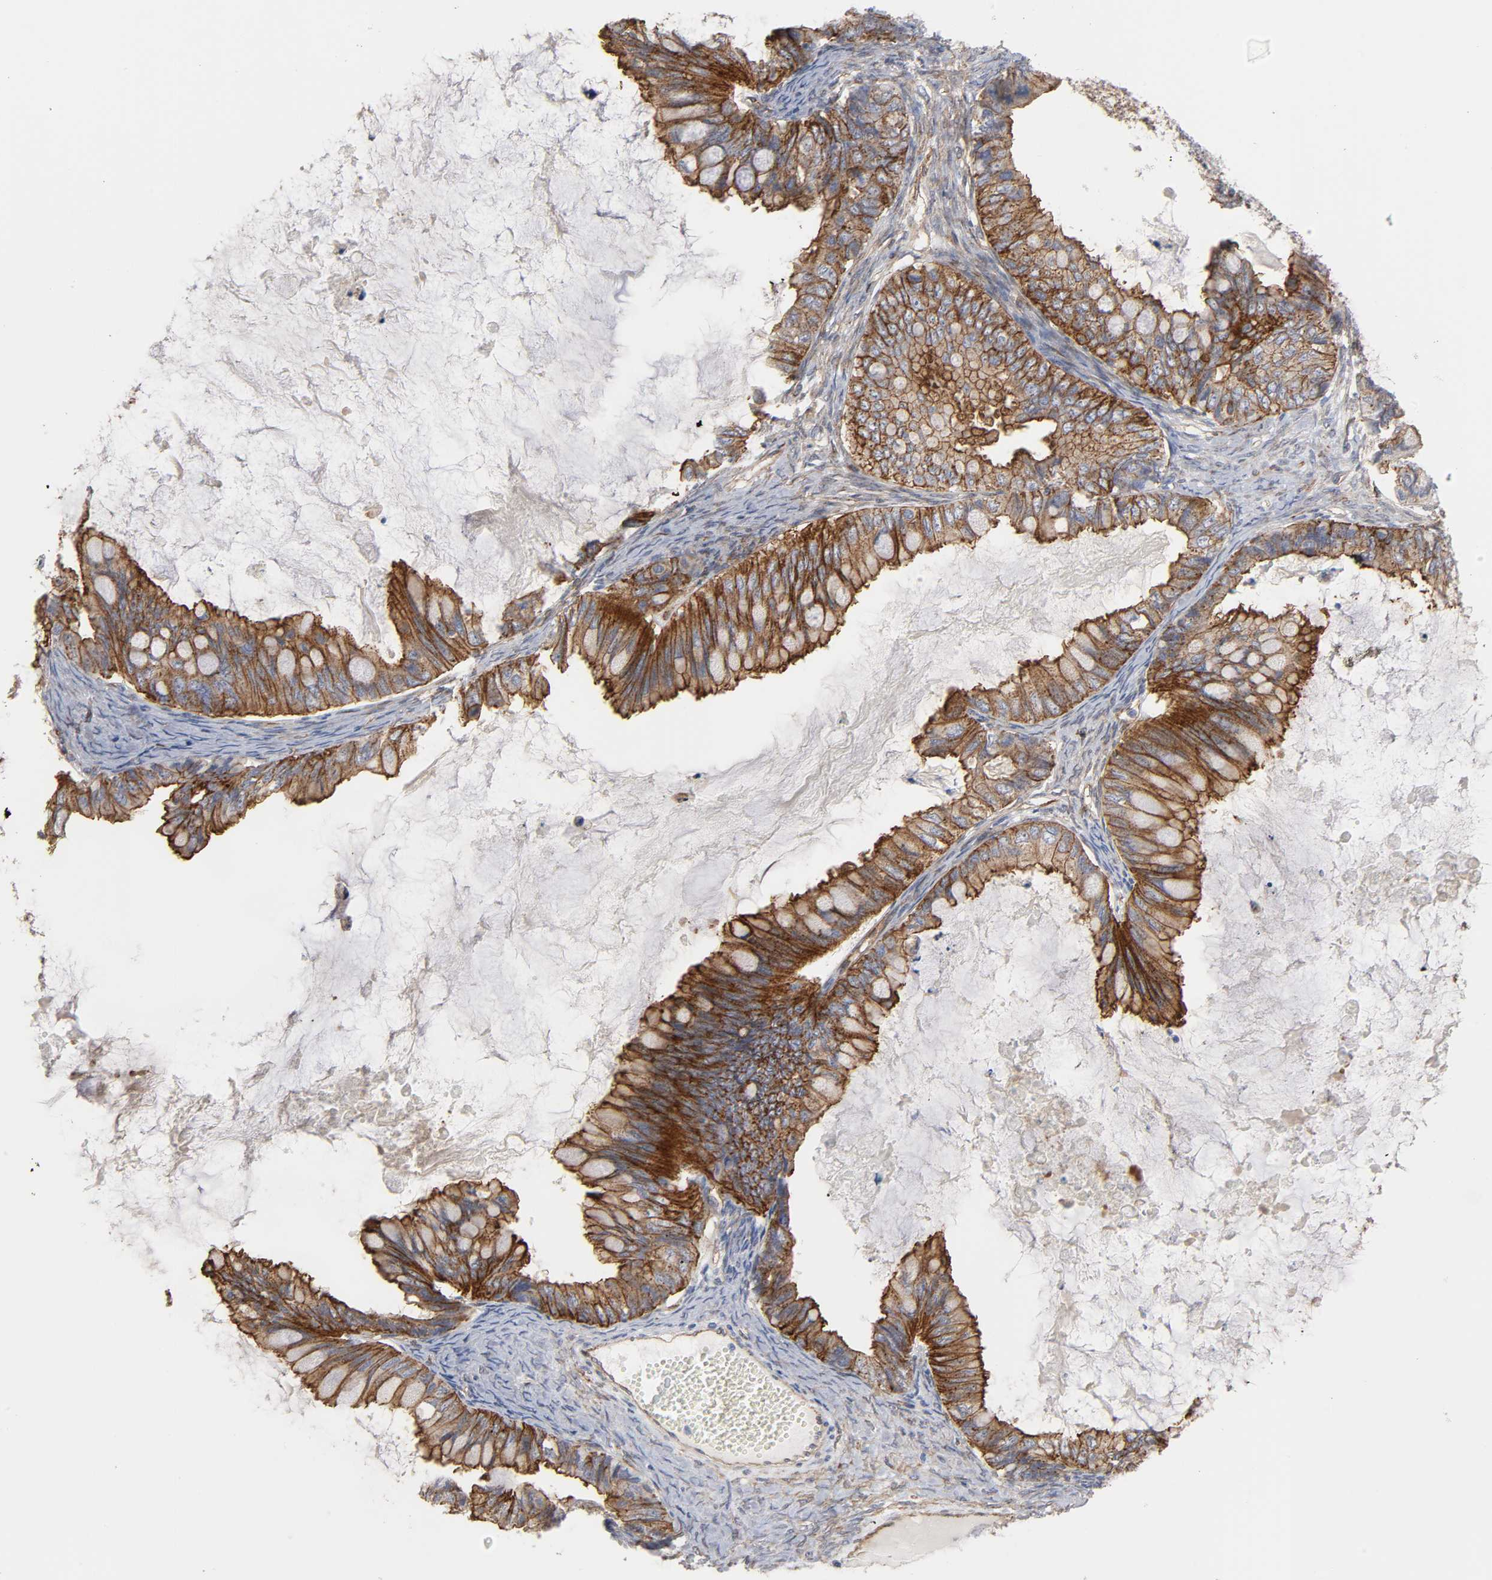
{"staining": {"intensity": "strong", "quantity": ">75%", "location": "cytoplasmic/membranous"}, "tissue": "ovarian cancer", "cell_type": "Tumor cells", "image_type": "cancer", "snomed": [{"axis": "morphology", "description": "Cystadenocarcinoma, mucinous, NOS"}, {"axis": "topography", "description": "Ovary"}], "caption": "Human ovarian cancer stained with a brown dye displays strong cytoplasmic/membranous positive positivity in approximately >75% of tumor cells.", "gene": "SPTAN1", "patient": {"sex": "female", "age": 80}}